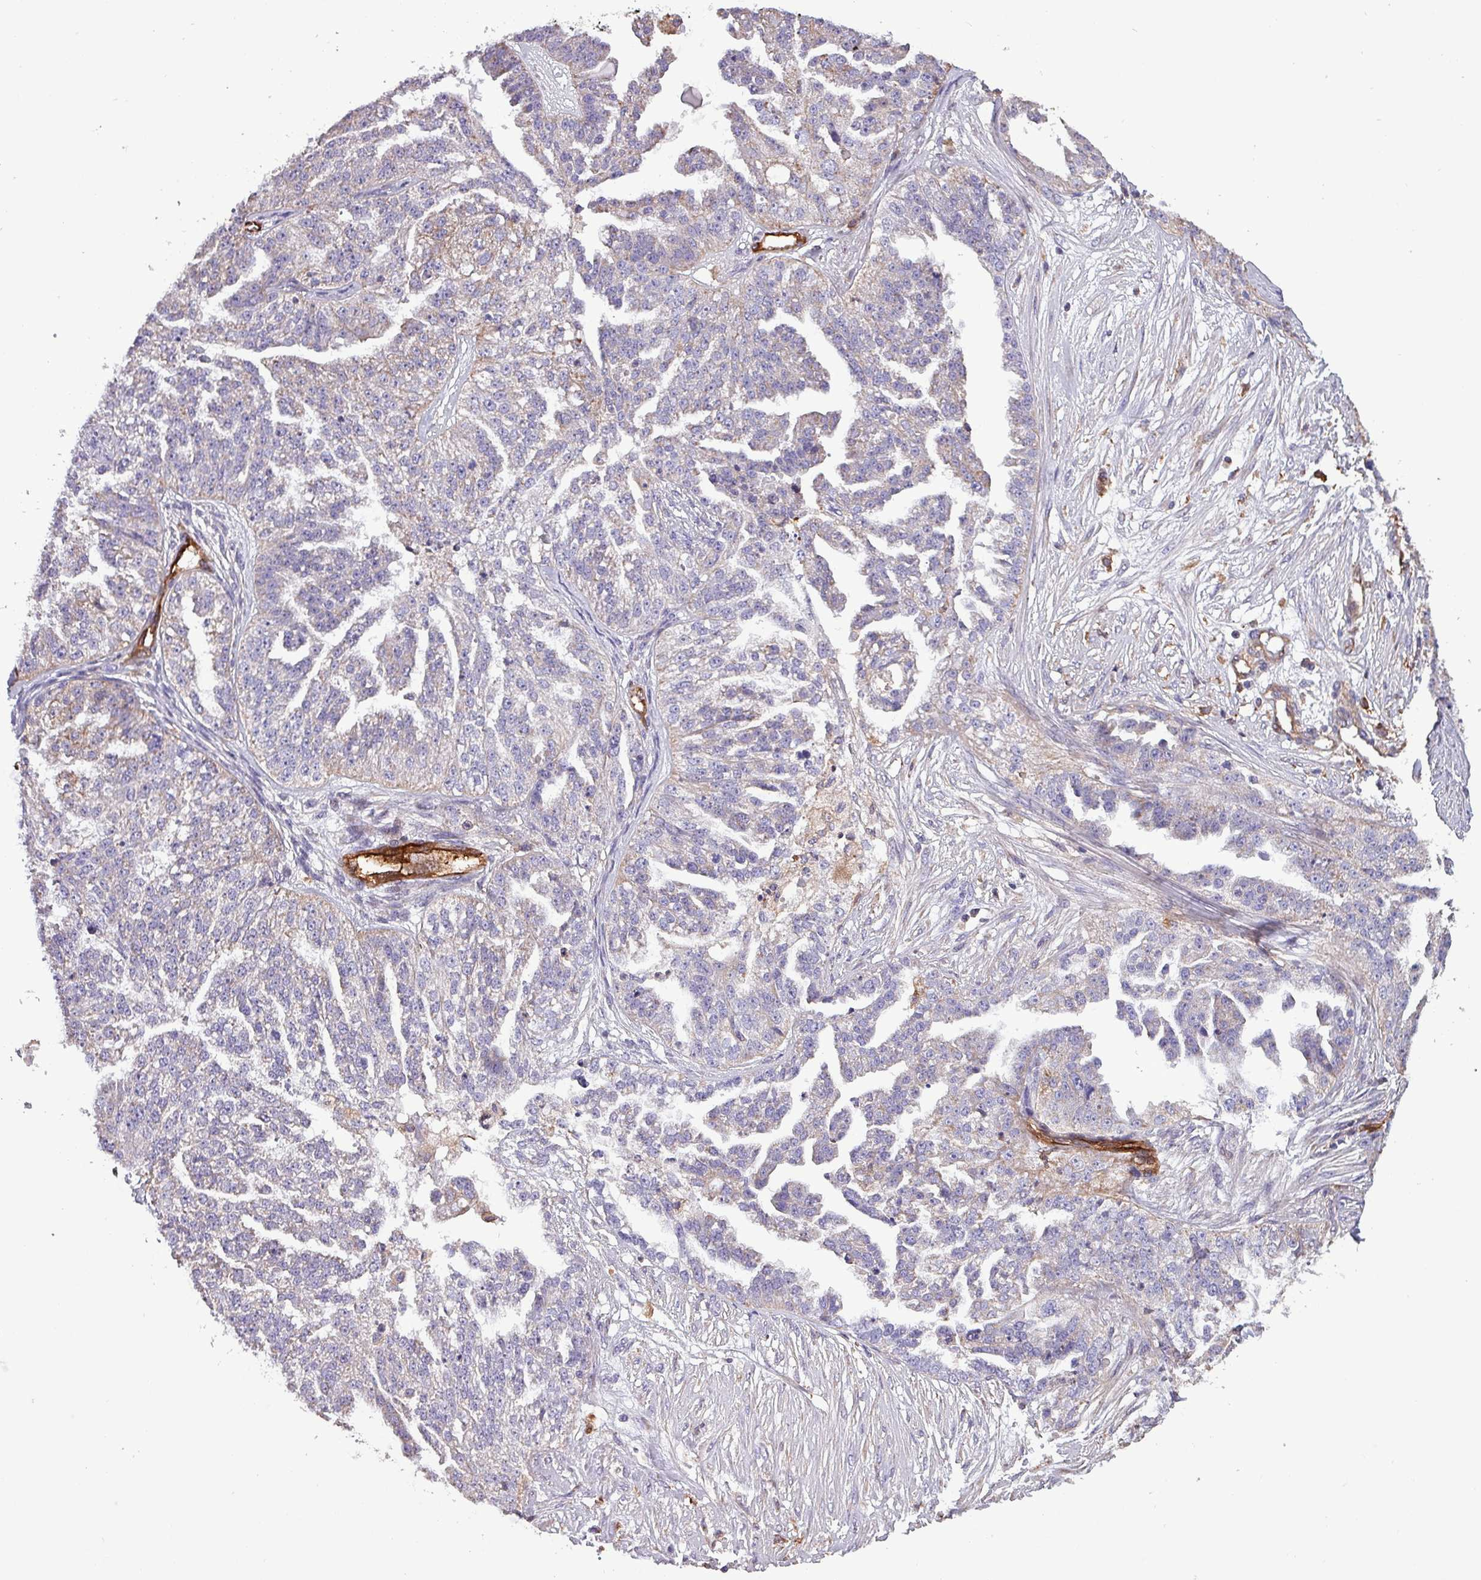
{"staining": {"intensity": "negative", "quantity": "none", "location": "none"}, "tissue": "ovarian cancer", "cell_type": "Tumor cells", "image_type": "cancer", "snomed": [{"axis": "morphology", "description": "Cystadenocarcinoma, serous, NOS"}, {"axis": "topography", "description": "Ovary"}], "caption": "This is a micrograph of IHC staining of serous cystadenocarcinoma (ovarian), which shows no staining in tumor cells. (Brightfield microscopy of DAB IHC at high magnification).", "gene": "SCIN", "patient": {"sex": "female", "age": 58}}